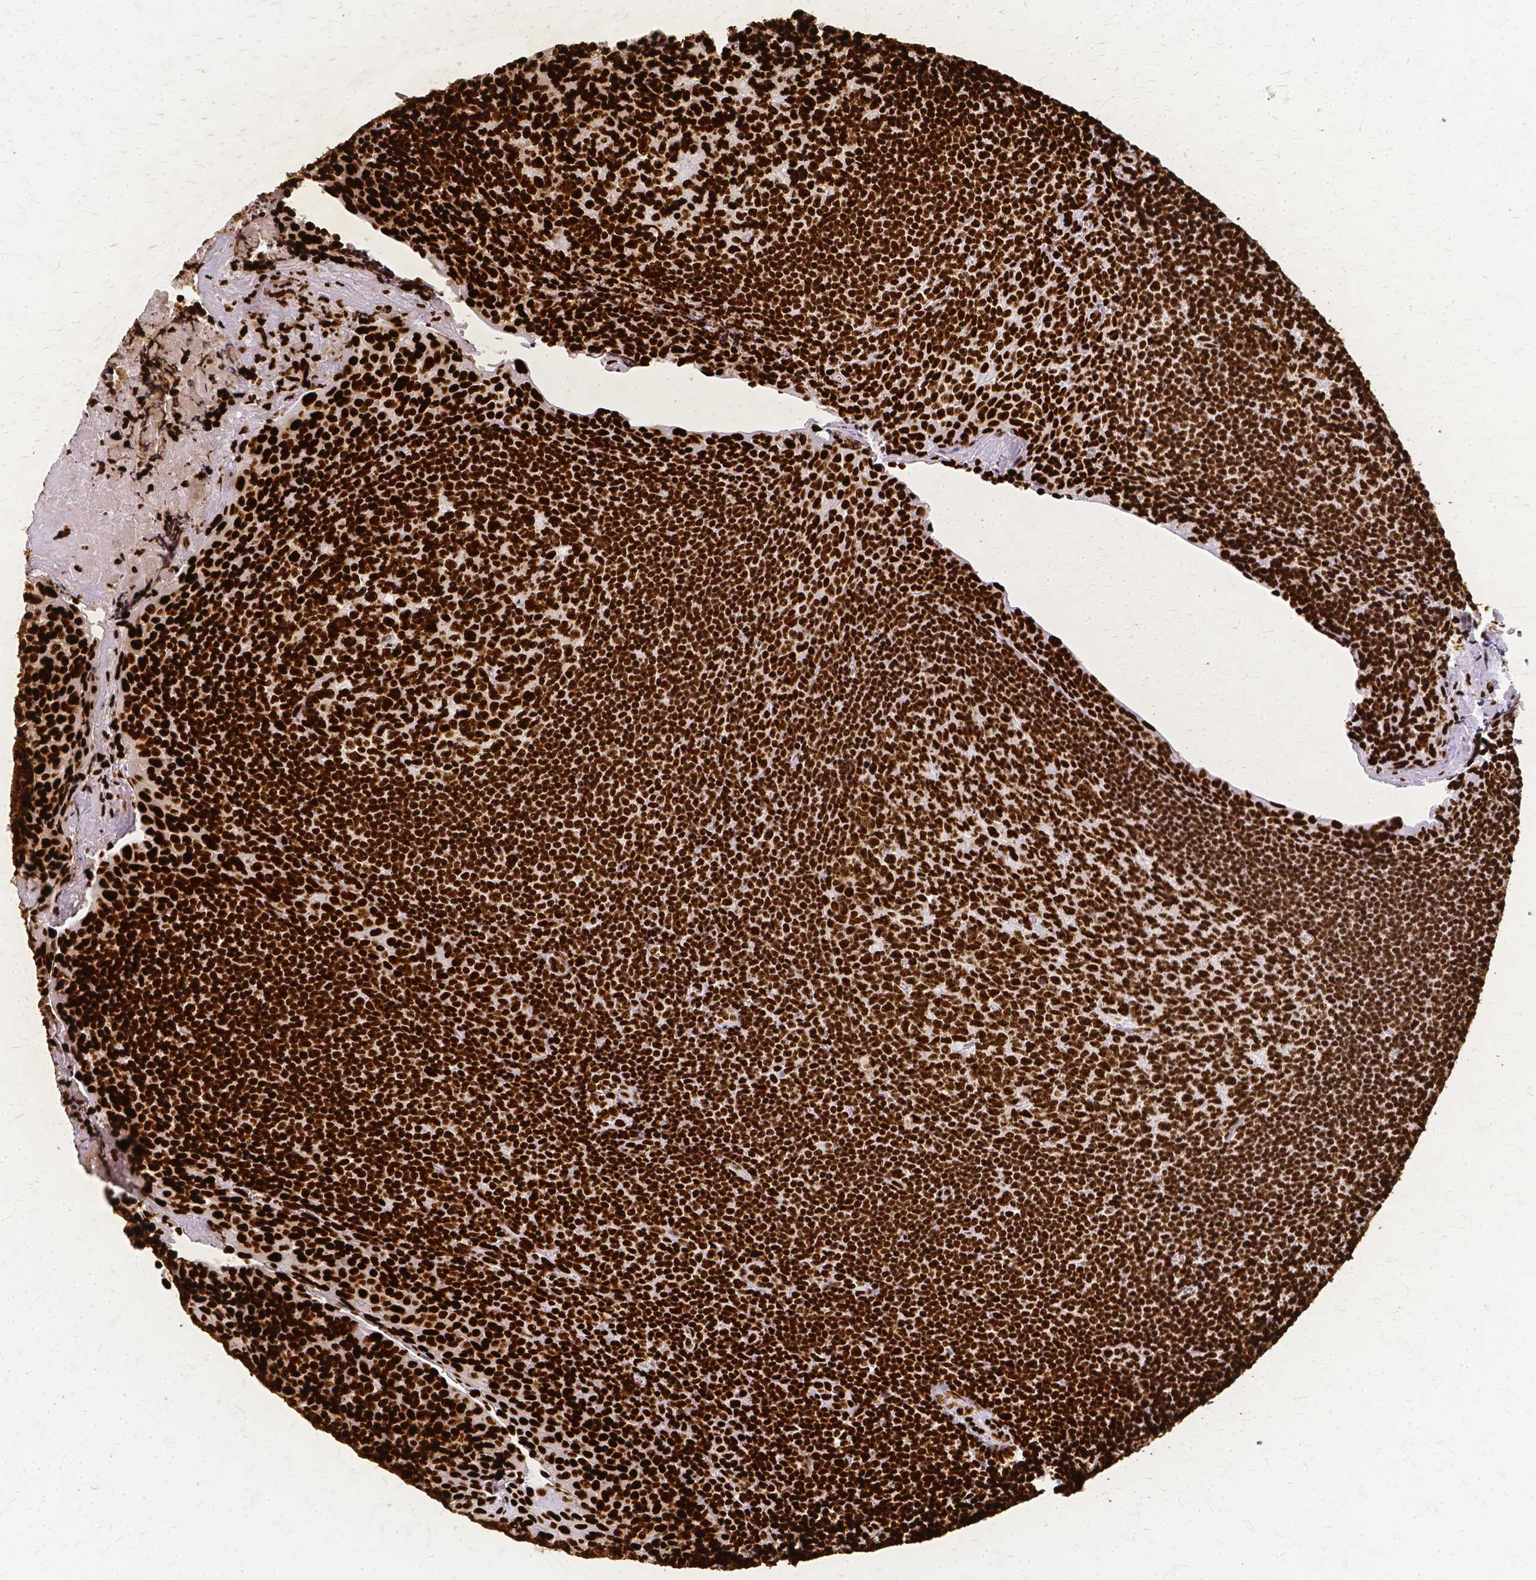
{"staining": {"intensity": "strong", "quantity": ">75%", "location": "nuclear"}, "tissue": "tonsil", "cell_type": "Germinal center cells", "image_type": "normal", "snomed": [{"axis": "morphology", "description": "Normal tissue, NOS"}, {"axis": "morphology", "description": "Inflammation, NOS"}, {"axis": "topography", "description": "Tonsil"}], "caption": "Immunohistochemical staining of benign human tonsil shows high levels of strong nuclear staining in about >75% of germinal center cells. (Stains: DAB (3,3'-diaminobenzidine) in brown, nuclei in blue, Microscopy: brightfield microscopy at high magnification).", "gene": "SFPQ", "patient": {"sex": "female", "age": 31}}